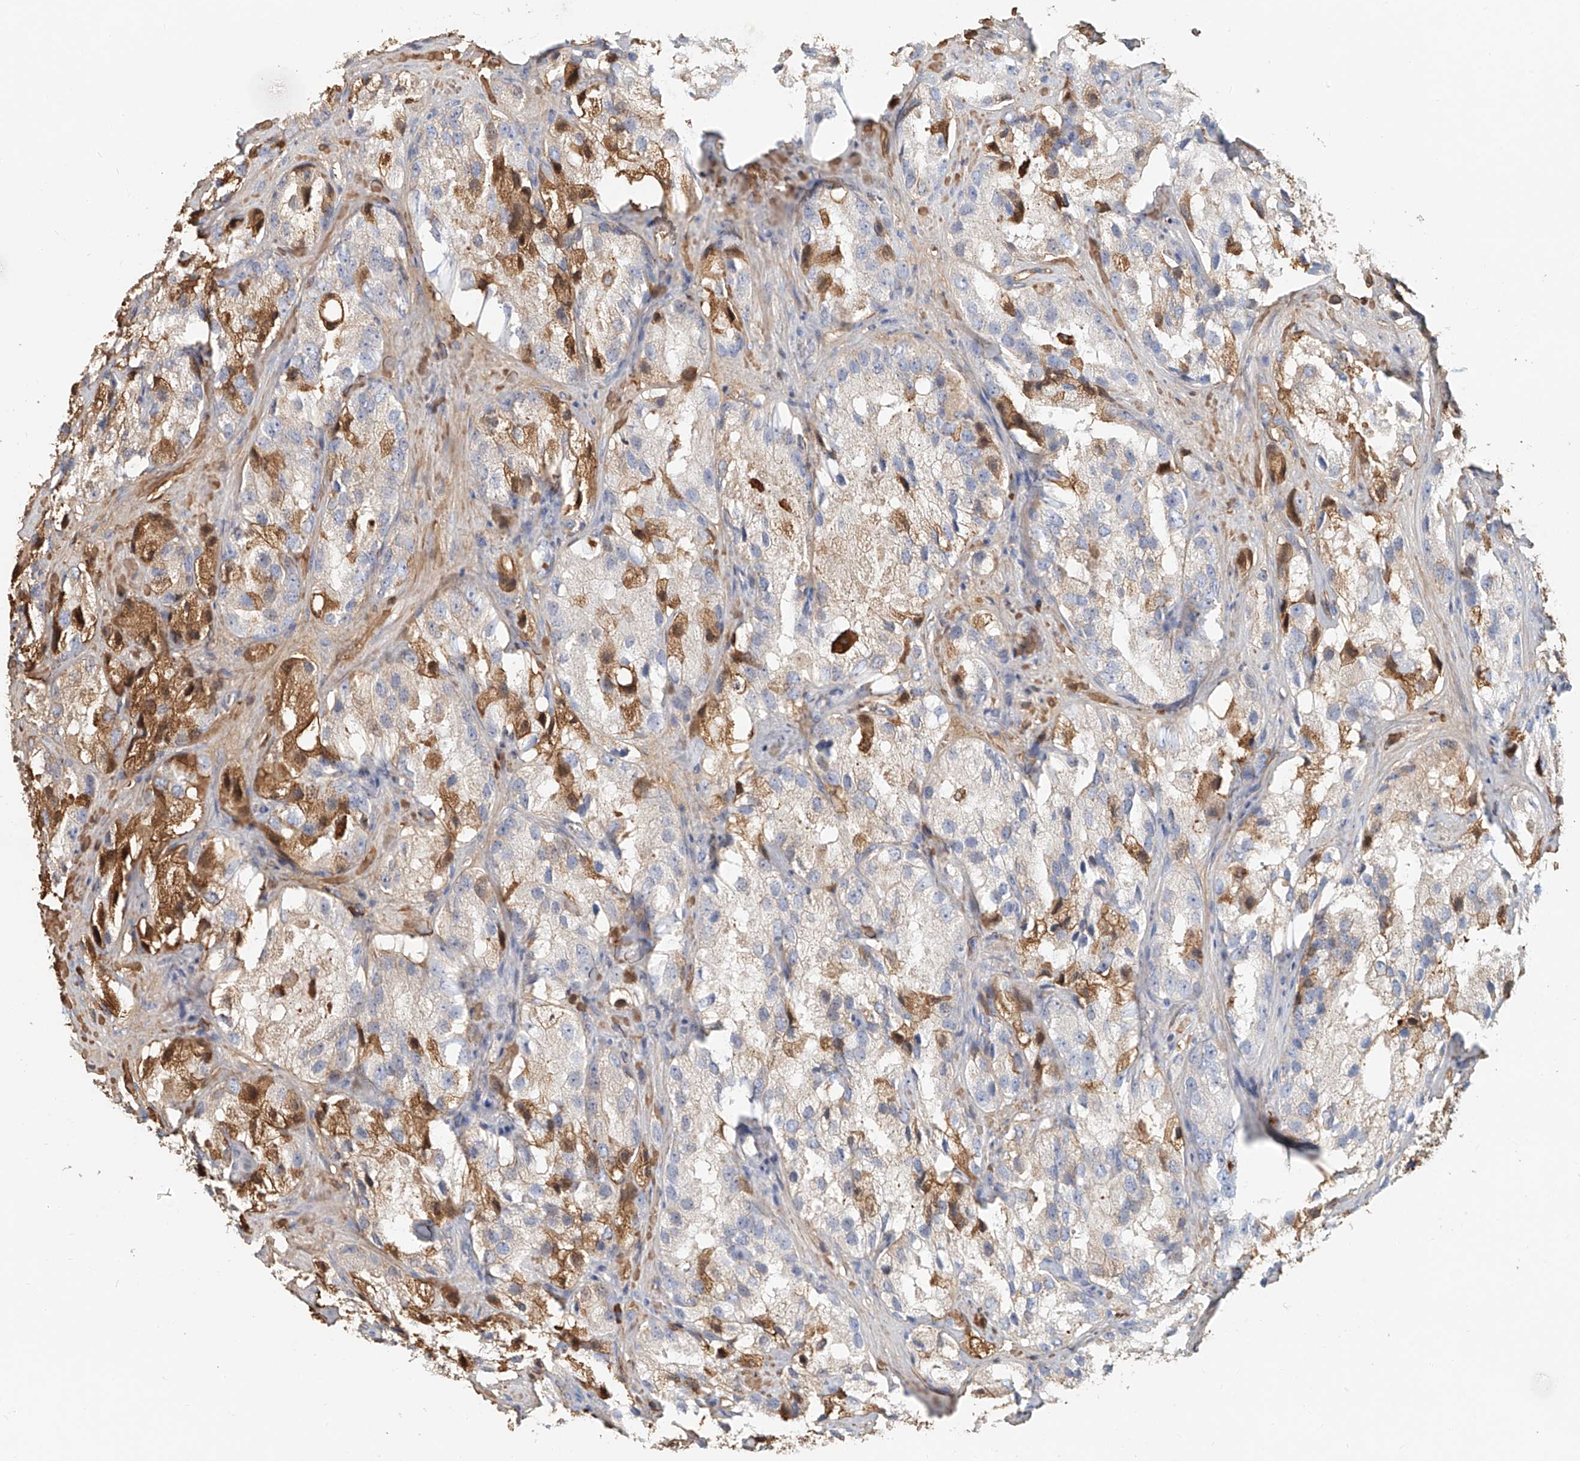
{"staining": {"intensity": "moderate", "quantity": "<25%", "location": "cytoplasmic/membranous"}, "tissue": "prostate cancer", "cell_type": "Tumor cells", "image_type": "cancer", "snomed": [{"axis": "morphology", "description": "Adenocarcinoma, High grade"}, {"axis": "topography", "description": "Prostate"}], "caption": "Protein expression analysis of human prostate high-grade adenocarcinoma reveals moderate cytoplasmic/membranous staining in approximately <25% of tumor cells.", "gene": "ZFP30", "patient": {"sex": "male", "age": 66}}